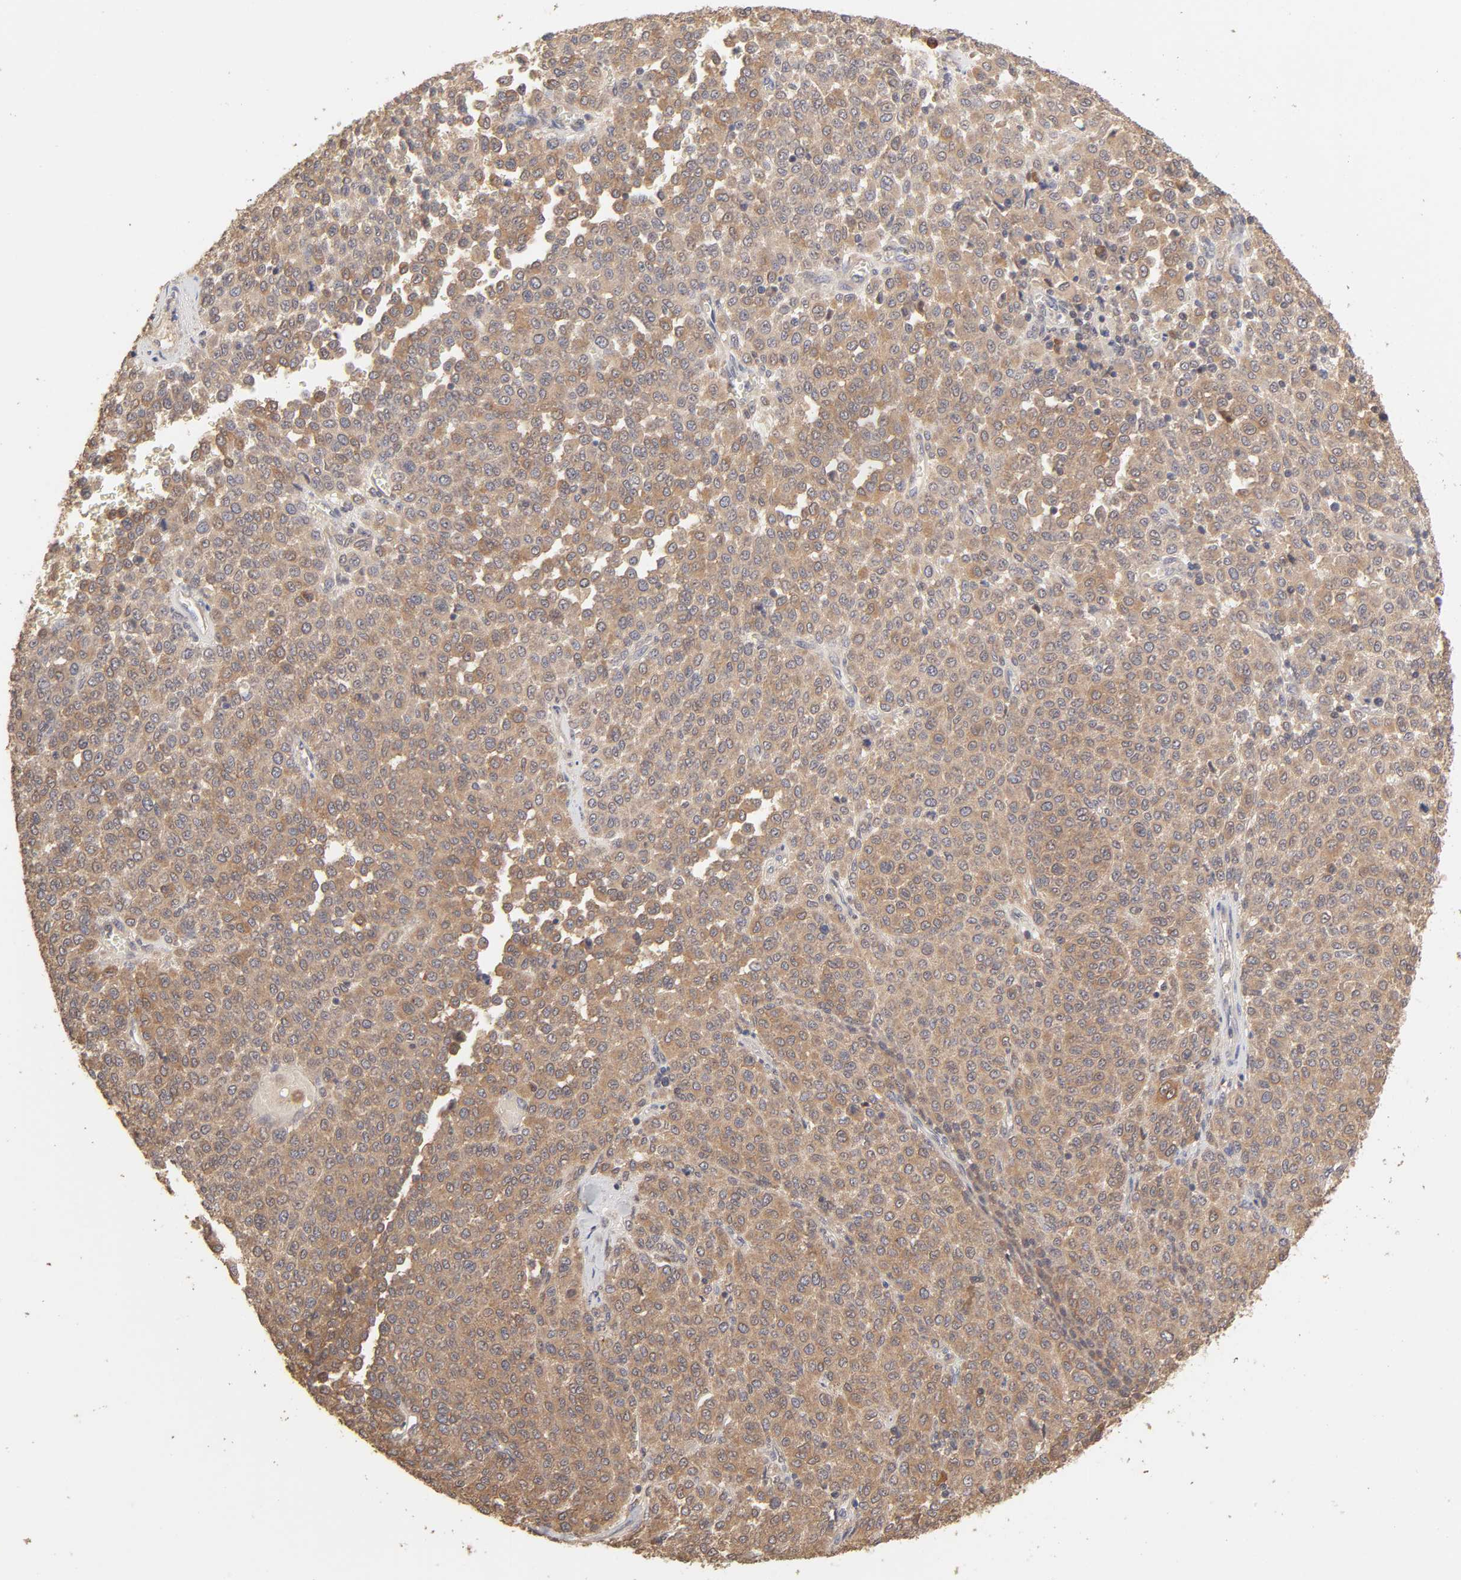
{"staining": {"intensity": "moderate", "quantity": ">75%", "location": "cytoplasmic/membranous"}, "tissue": "melanoma", "cell_type": "Tumor cells", "image_type": "cancer", "snomed": [{"axis": "morphology", "description": "Malignant melanoma, Metastatic site"}, {"axis": "topography", "description": "Pancreas"}], "caption": "Immunohistochemistry image of neoplastic tissue: malignant melanoma (metastatic site) stained using immunohistochemistry shows medium levels of moderate protein expression localized specifically in the cytoplasmic/membranous of tumor cells, appearing as a cytoplasmic/membranous brown color.", "gene": "AP1G2", "patient": {"sex": "female", "age": 30}}